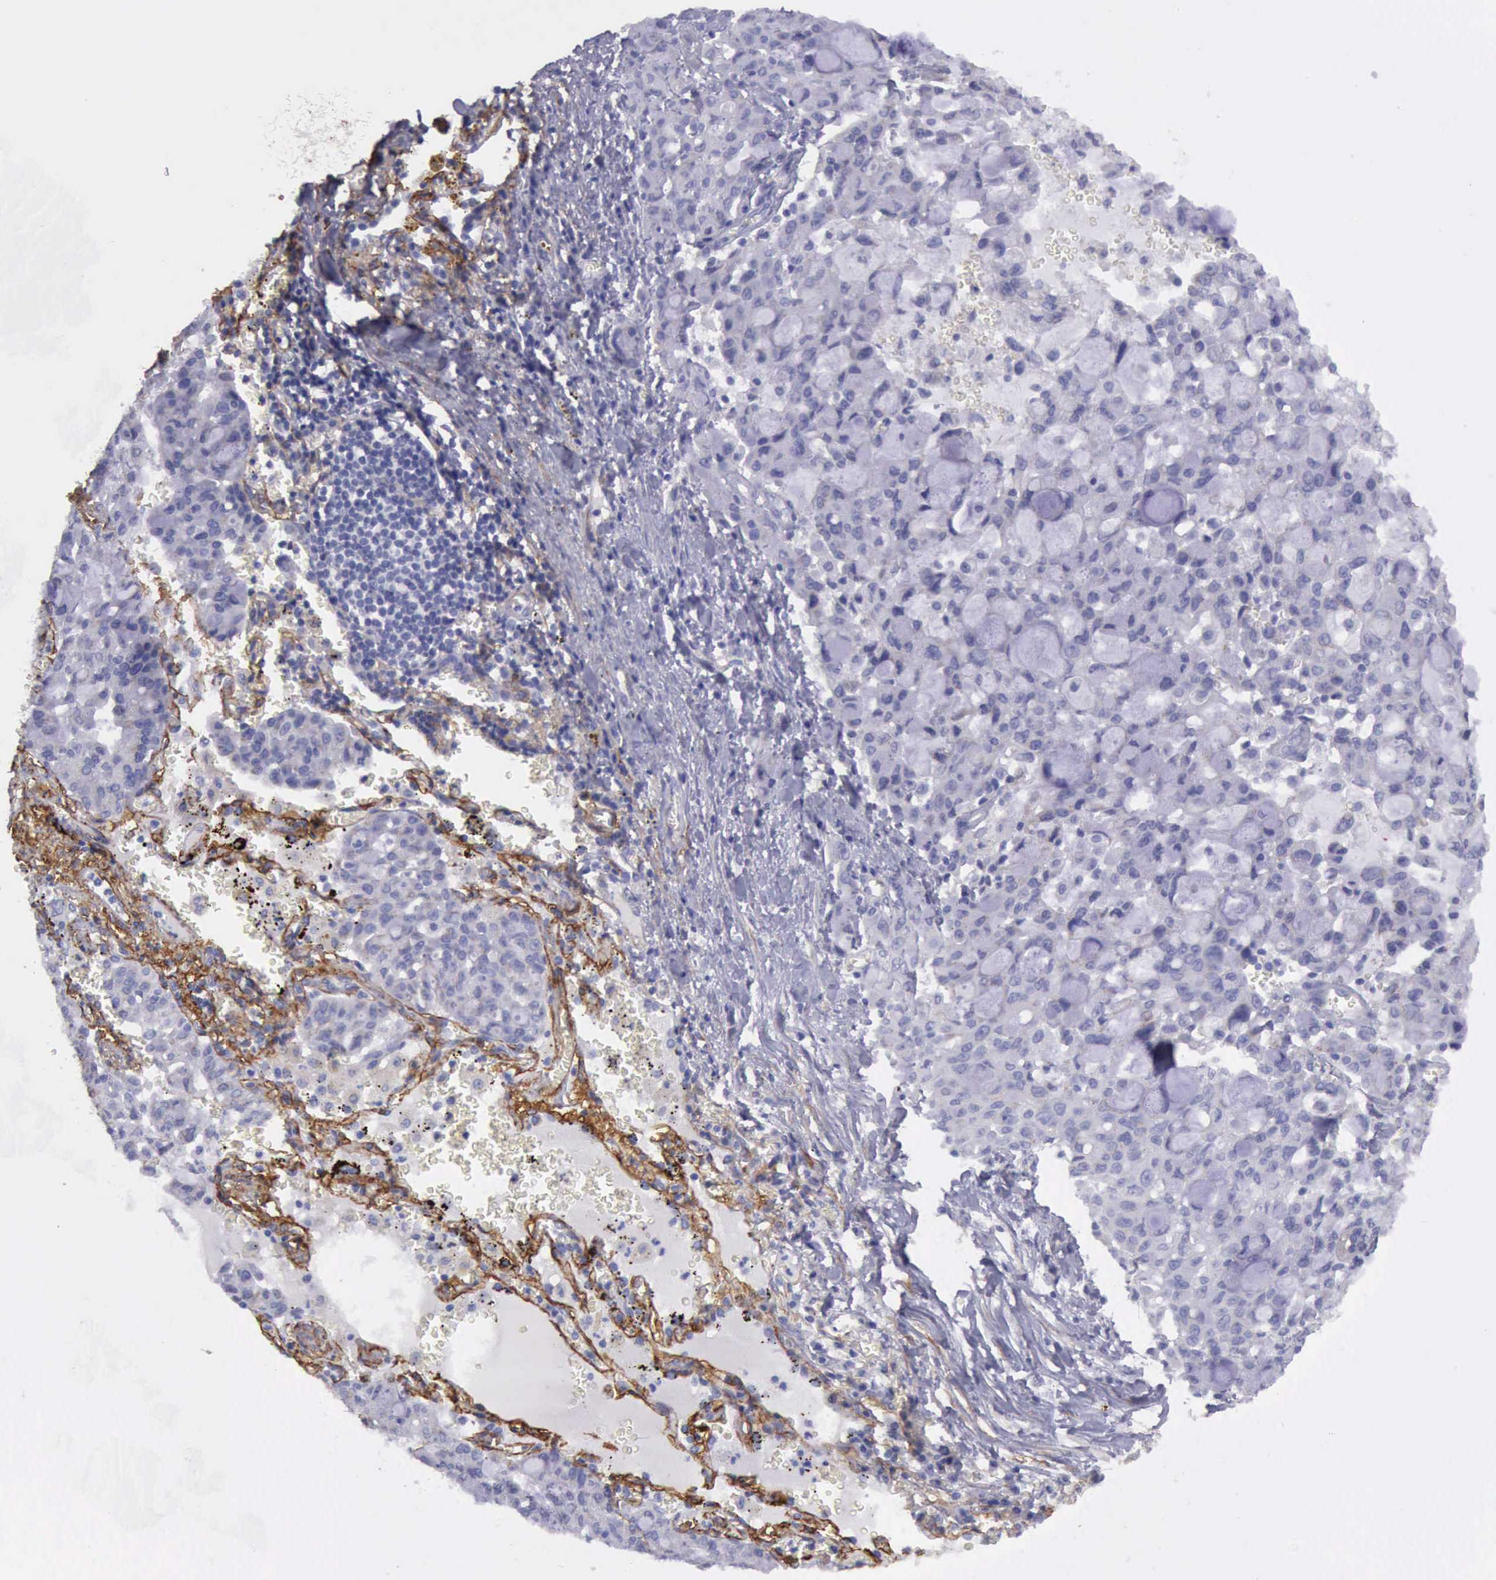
{"staining": {"intensity": "negative", "quantity": "none", "location": "none"}, "tissue": "lung cancer", "cell_type": "Tumor cells", "image_type": "cancer", "snomed": [{"axis": "morphology", "description": "Adenocarcinoma, NOS"}, {"axis": "topography", "description": "Lung"}], "caption": "Immunohistochemical staining of human lung cancer (adenocarcinoma) reveals no significant staining in tumor cells. (DAB immunohistochemistry visualized using brightfield microscopy, high magnification).", "gene": "AOC3", "patient": {"sex": "female", "age": 44}}